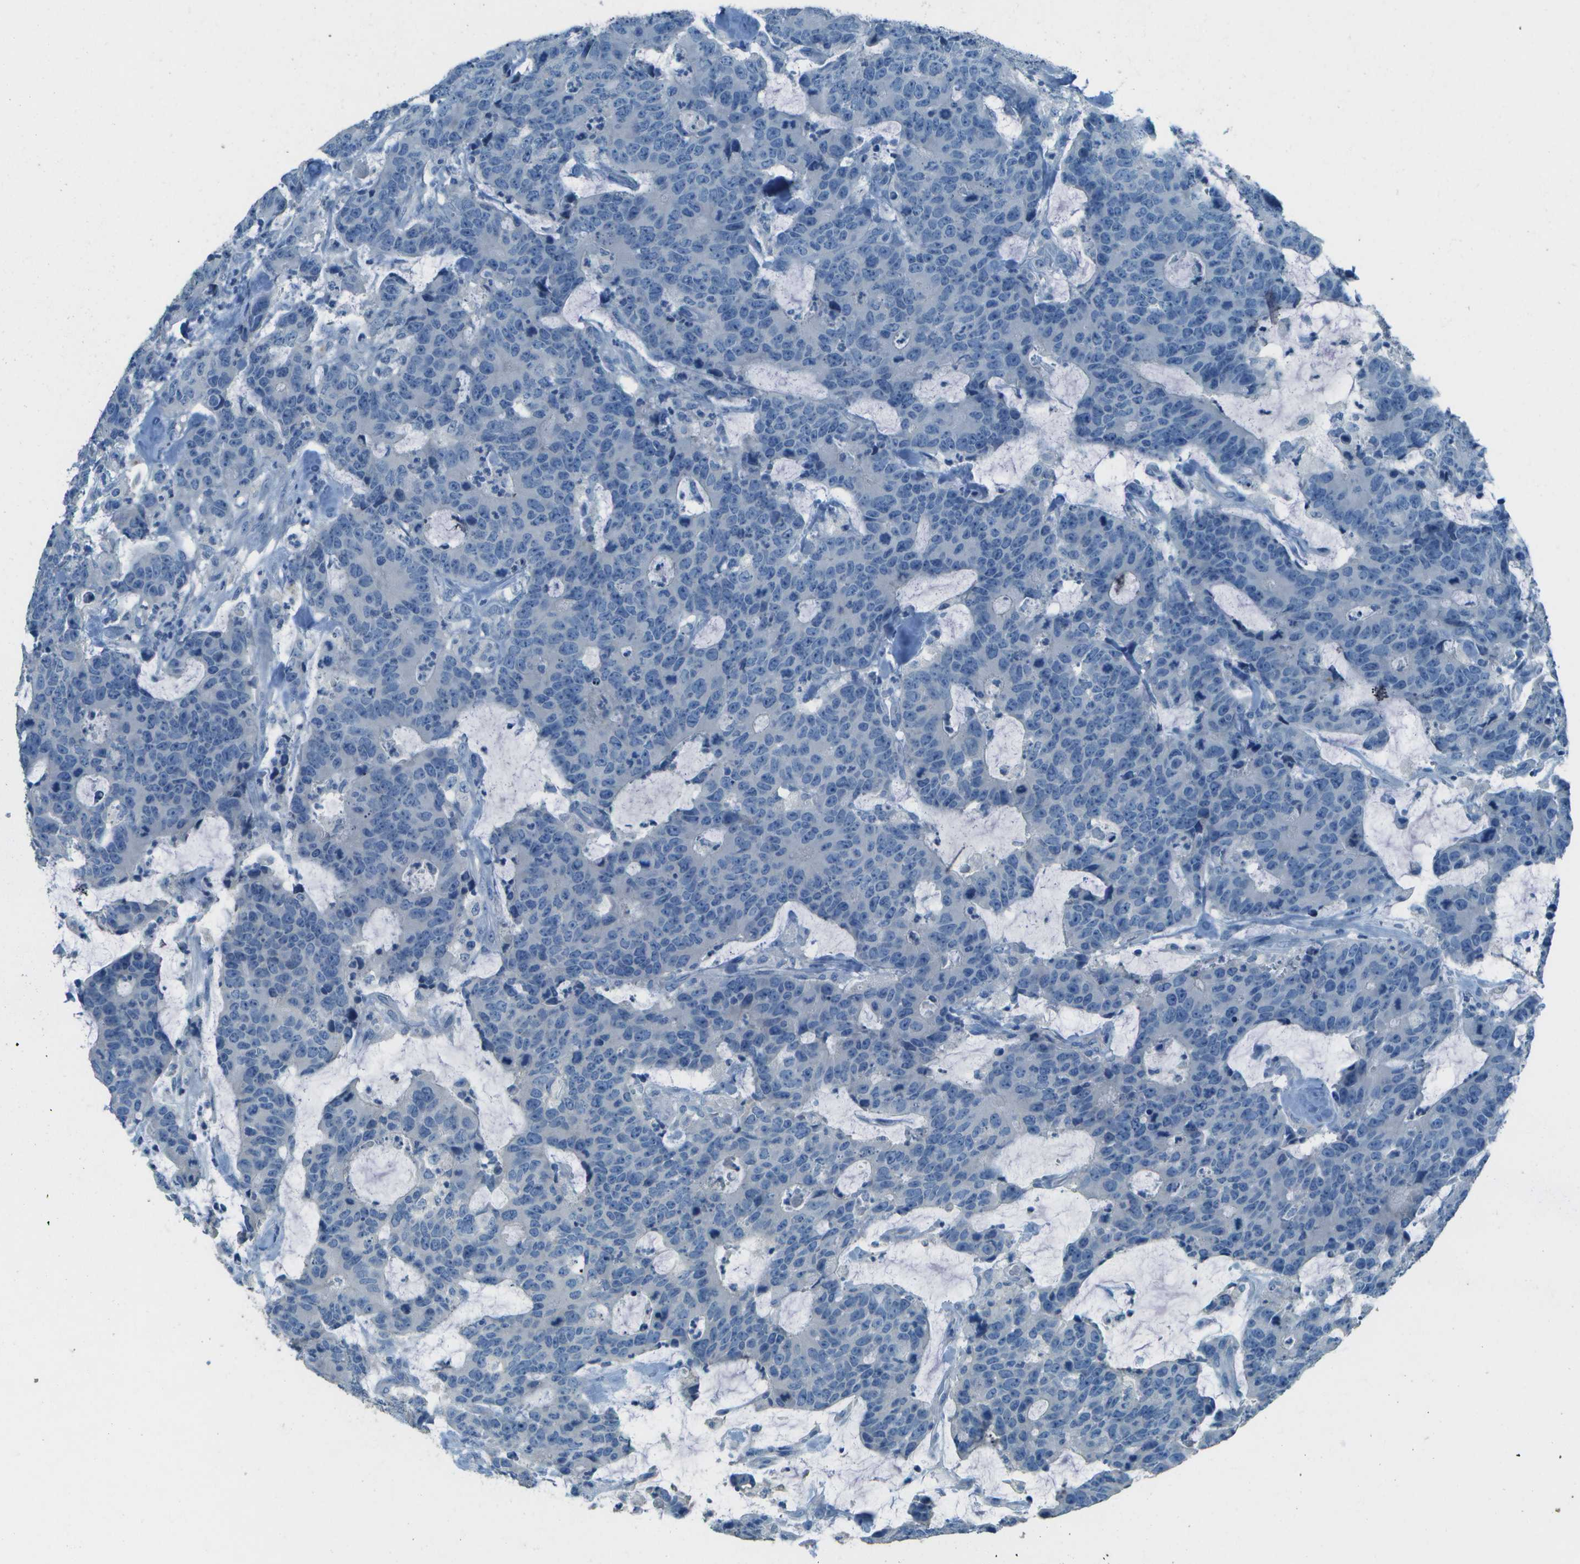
{"staining": {"intensity": "negative", "quantity": "none", "location": "none"}, "tissue": "colorectal cancer", "cell_type": "Tumor cells", "image_type": "cancer", "snomed": [{"axis": "morphology", "description": "Adenocarcinoma, NOS"}, {"axis": "topography", "description": "Colon"}], "caption": "Tumor cells are negative for protein expression in human colorectal cancer (adenocarcinoma).", "gene": "LGI2", "patient": {"sex": "female", "age": 86}}